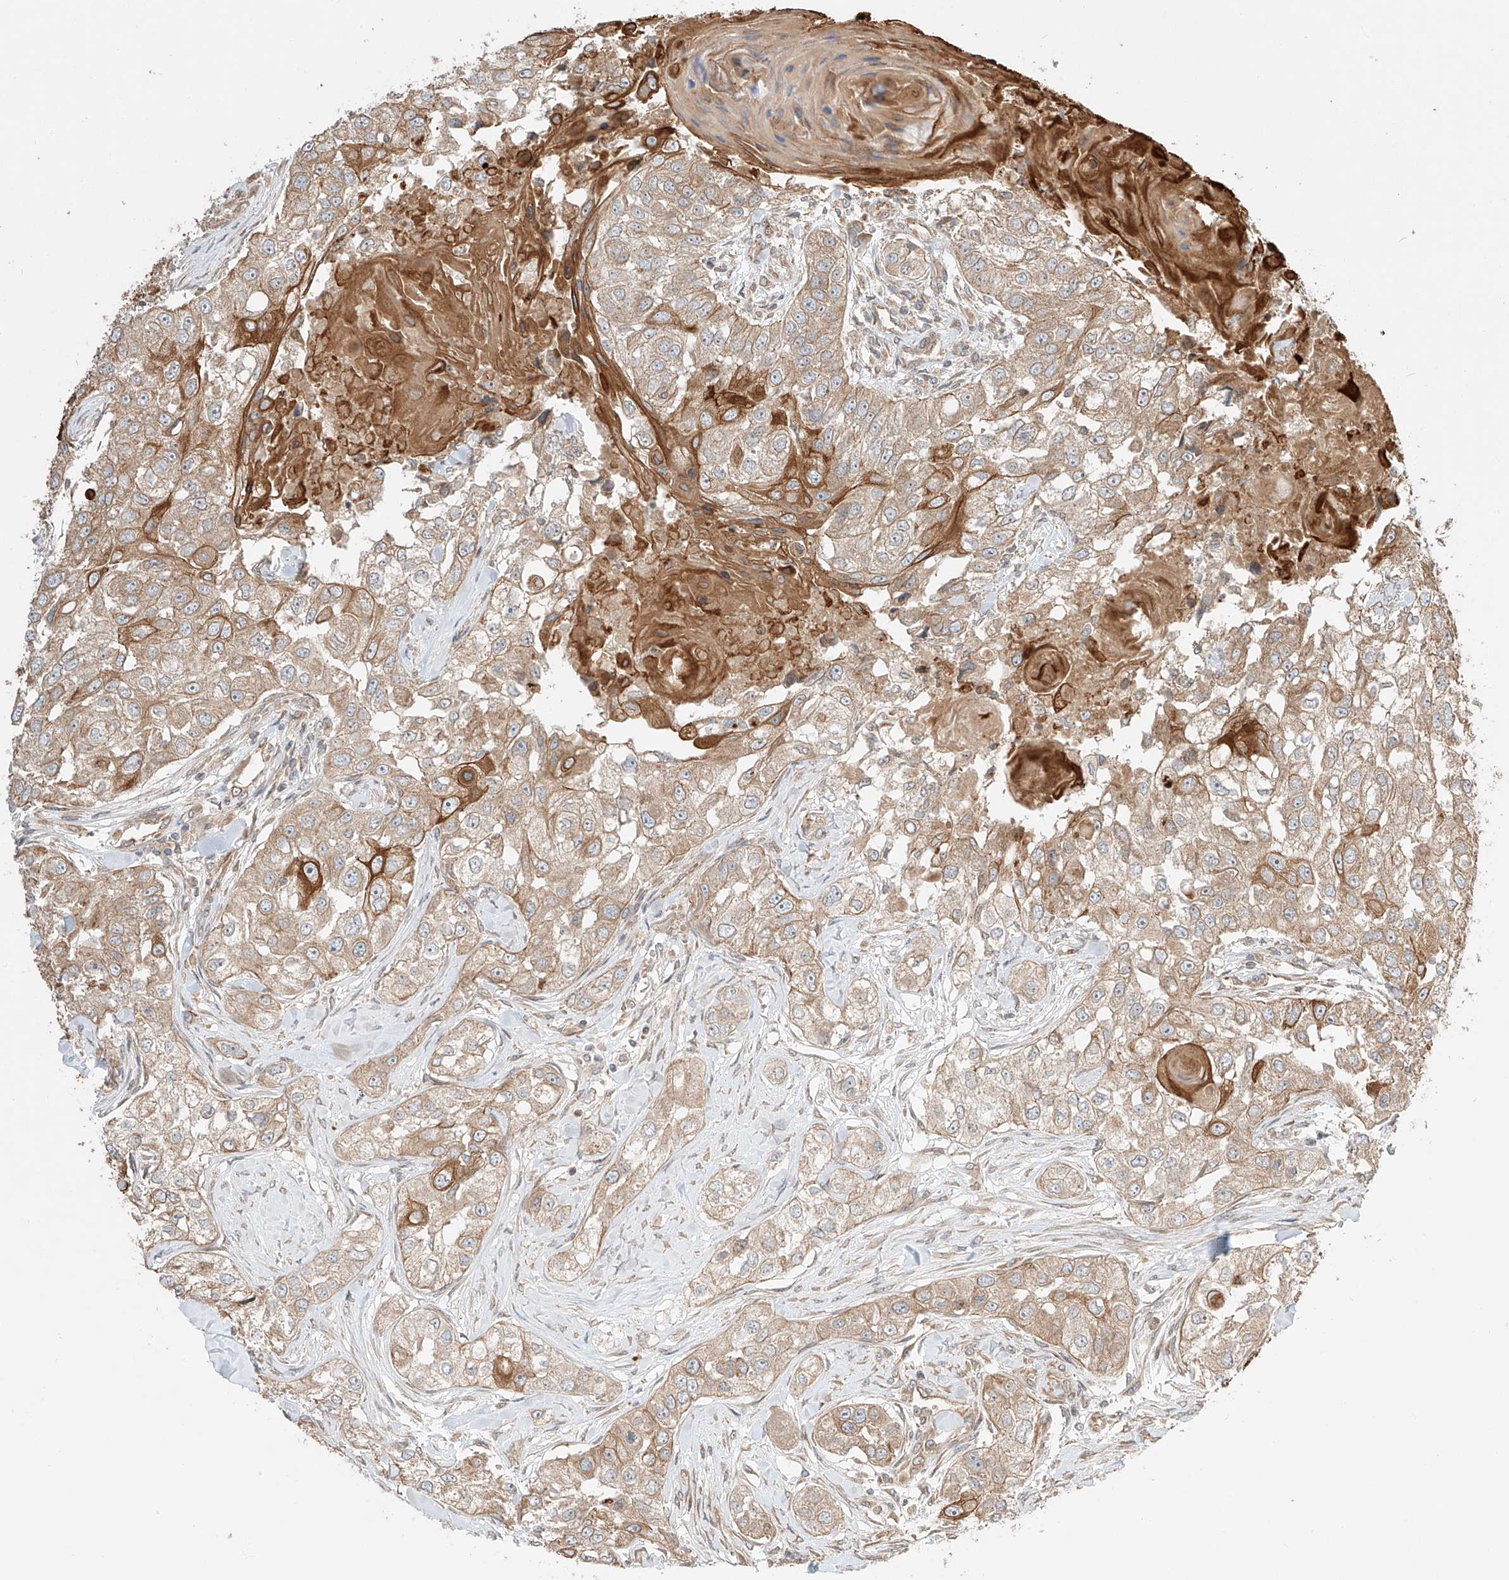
{"staining": {"intensity": "moderate", "quantity": ">75%", "location": "cytoplasmic/membranous"}, "tissue": "head and neck cancer", "cell_type": "Tumor cells", "image_type": "cancer", "snomed": [{"axis": "morphology", "description": "Normal tissue, NOS"}, {"axis": "morphology", "description": "Squamous cell carcinoma, NOS"}, {"axis": "topography", "description": "Skeletal muscle"}, {"axis": "topography", "description": "Head-Neck"}], "caption": "Immunohistochemistry (IHC) histopathology image of neoplastic tissue: head and neck cancer (squamous cell carcinoma) stained using IHC demonstrates medium levels of moderate protein expression localized specifically in the cytoplasmic/membranous of tumor cells, appearing as a cytoplasmic/membranous brown color.", "gene": "CEP162", "patient": {"sex": "male", "age": 51}}